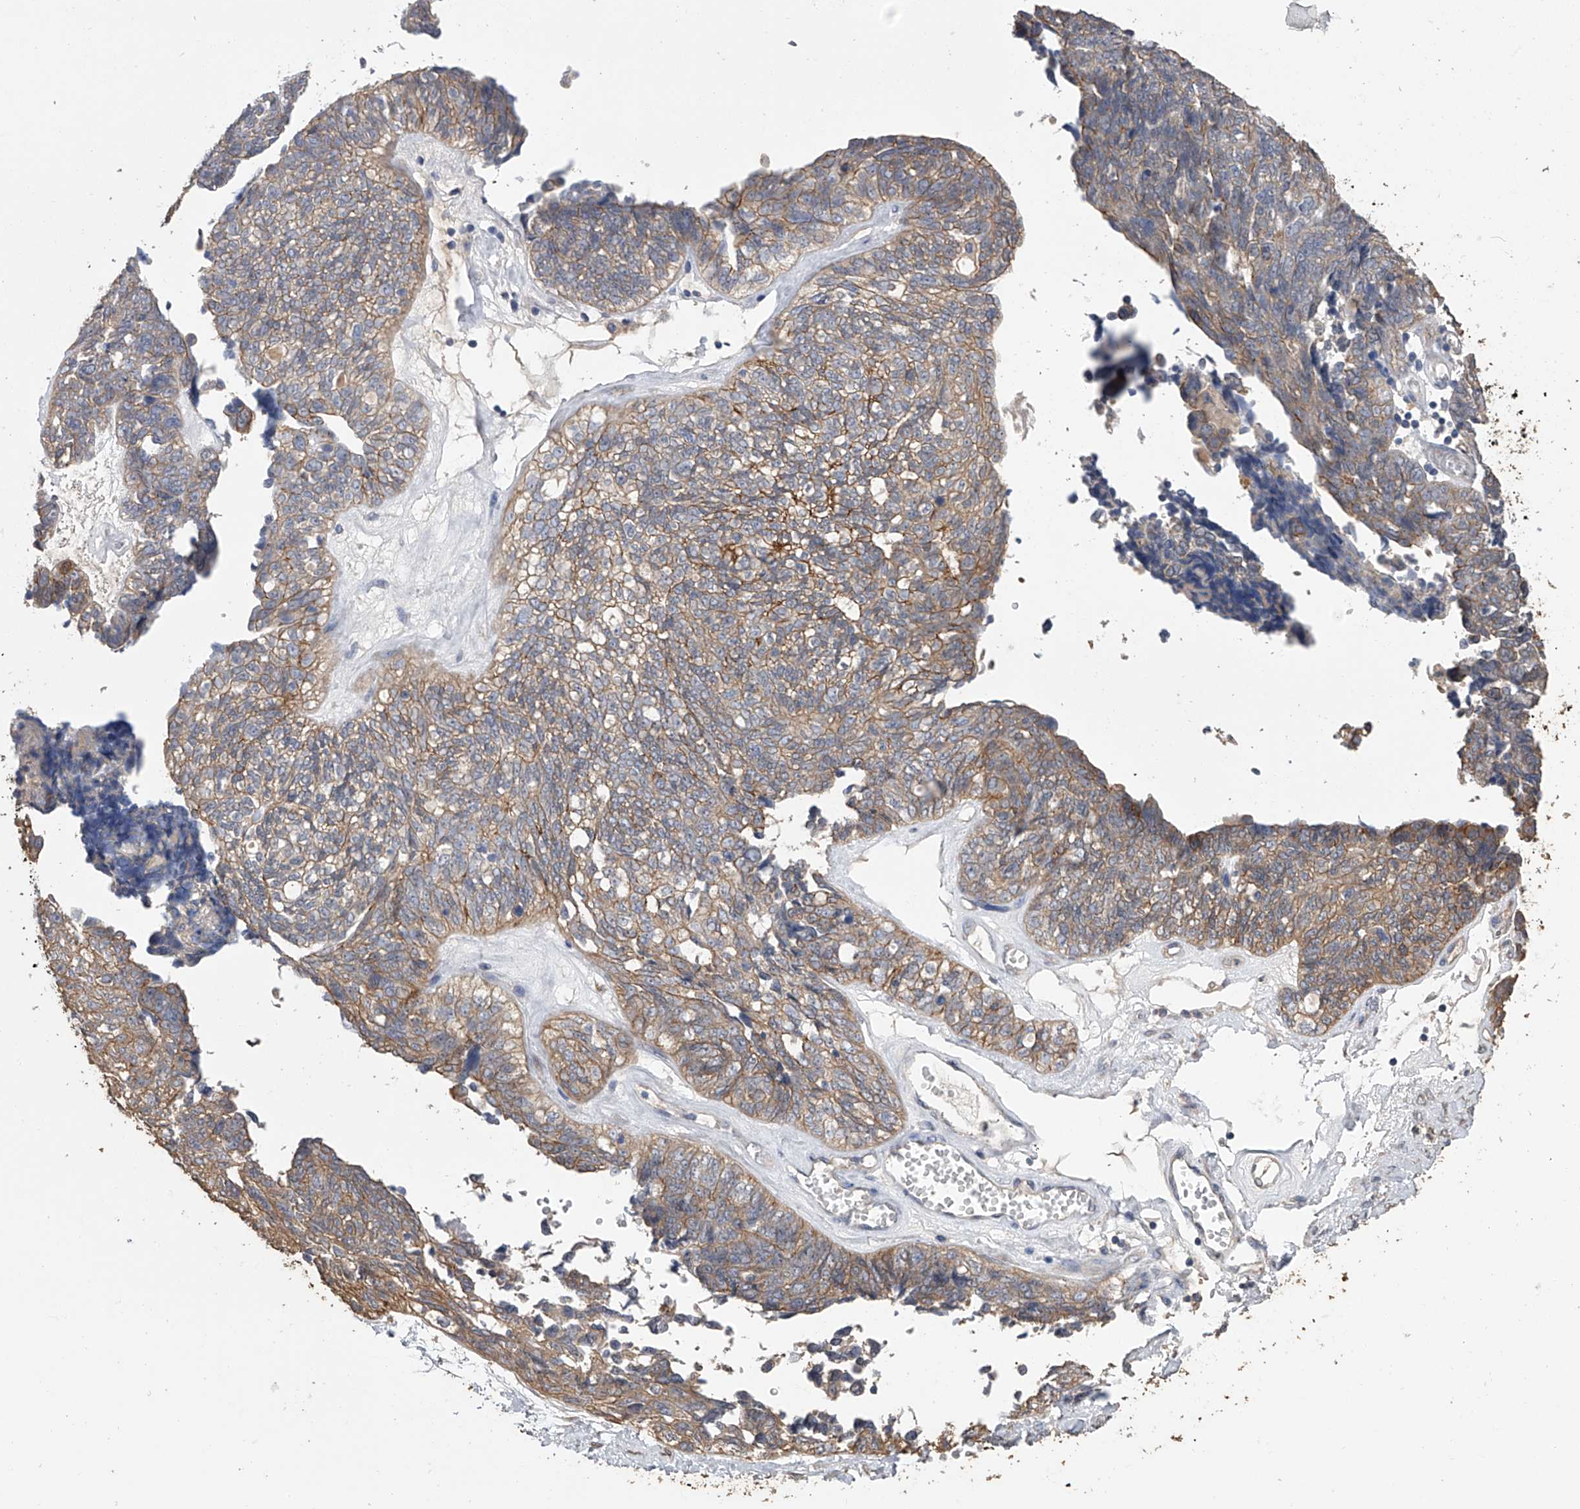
{"staining": {"intensity": "moderate", "quantity": "25%-75%", "location": "cytoplasmic/membranous"}, "tissue": "ovarian cancer", "cell_type": "Tumor cells", "image_type": "cancer", "snomed": [{"axis": "morphology", "description": "Cystadenocarcinoma, serous, NOS"}, {"axis": "topography", "description": "Ovary"}], "caption": "Immunohistochemistry (DAB) staining of ovarian cancer demonstrates moderate cytoplasmic/membranous protein positivity in about 25%-75% of tumor cells. (DAB = brown stain, brightfield microscopy at high magnification).", "gene": "ZNF343", "patient": {"sex": "female", "age": 79}}